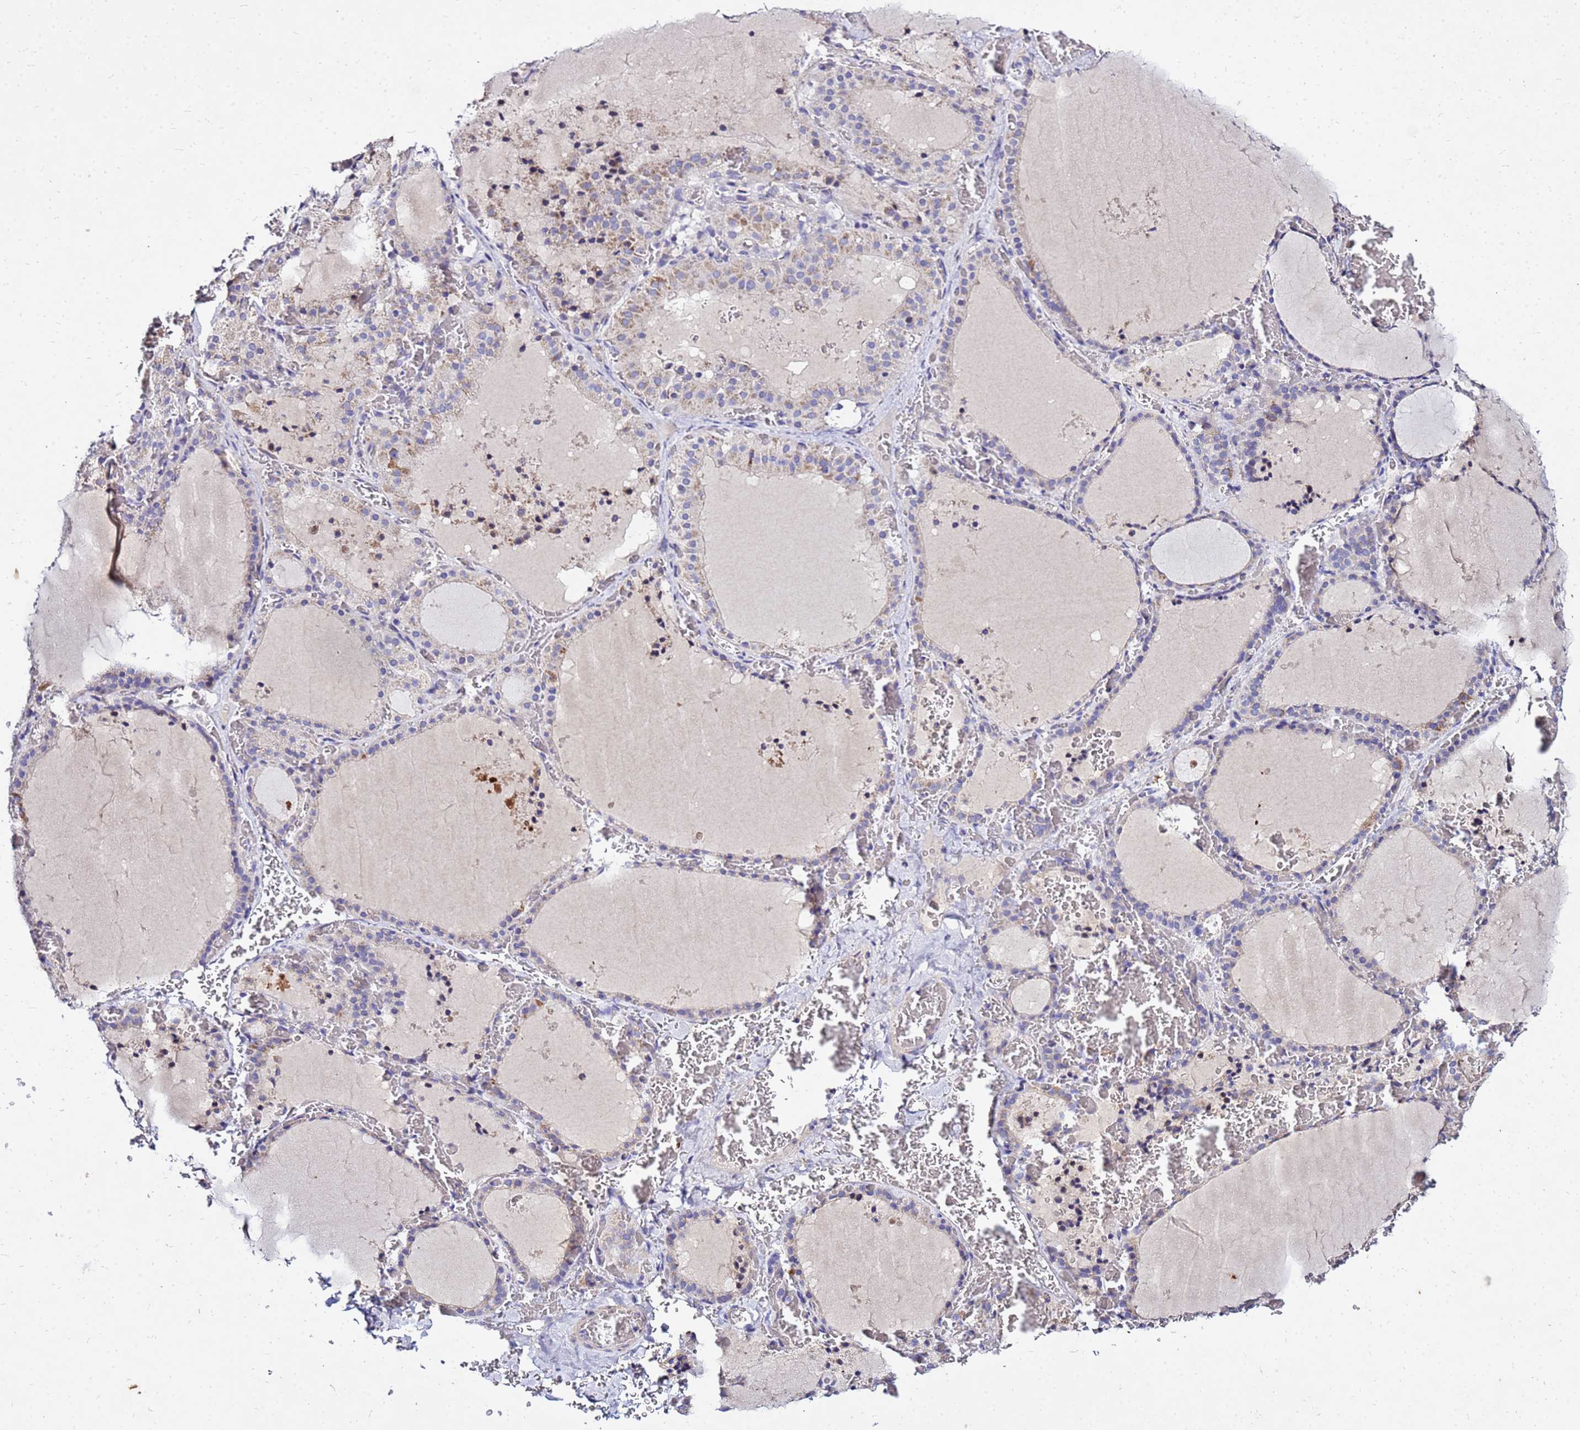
{"staining": {"intensity": "weak", "quantity": "25%-75%", "location": "cytoplasmic/membranous"}, "tissue": "thyroid gland", "cell_type": "Glandular cells", "image_type": "normal", "snomed": [{"axis": "morphology", "description": "Normal tissue, NOS"}, {"axis": "topography", "description": "Thyroid gland"}], "caption": "Brown immunohistochemical staining in unremarkable thyroid gland demonstrates weak cytoplasmic/membranous positivity in about 25%-75% of glandular cells. (DAB (3,3'-diaminobenzidine) IHC, brown staining for protein, blue staining for nuclei).", "gene": "COX14", "patient": {"sex": "female", "age": 39}}